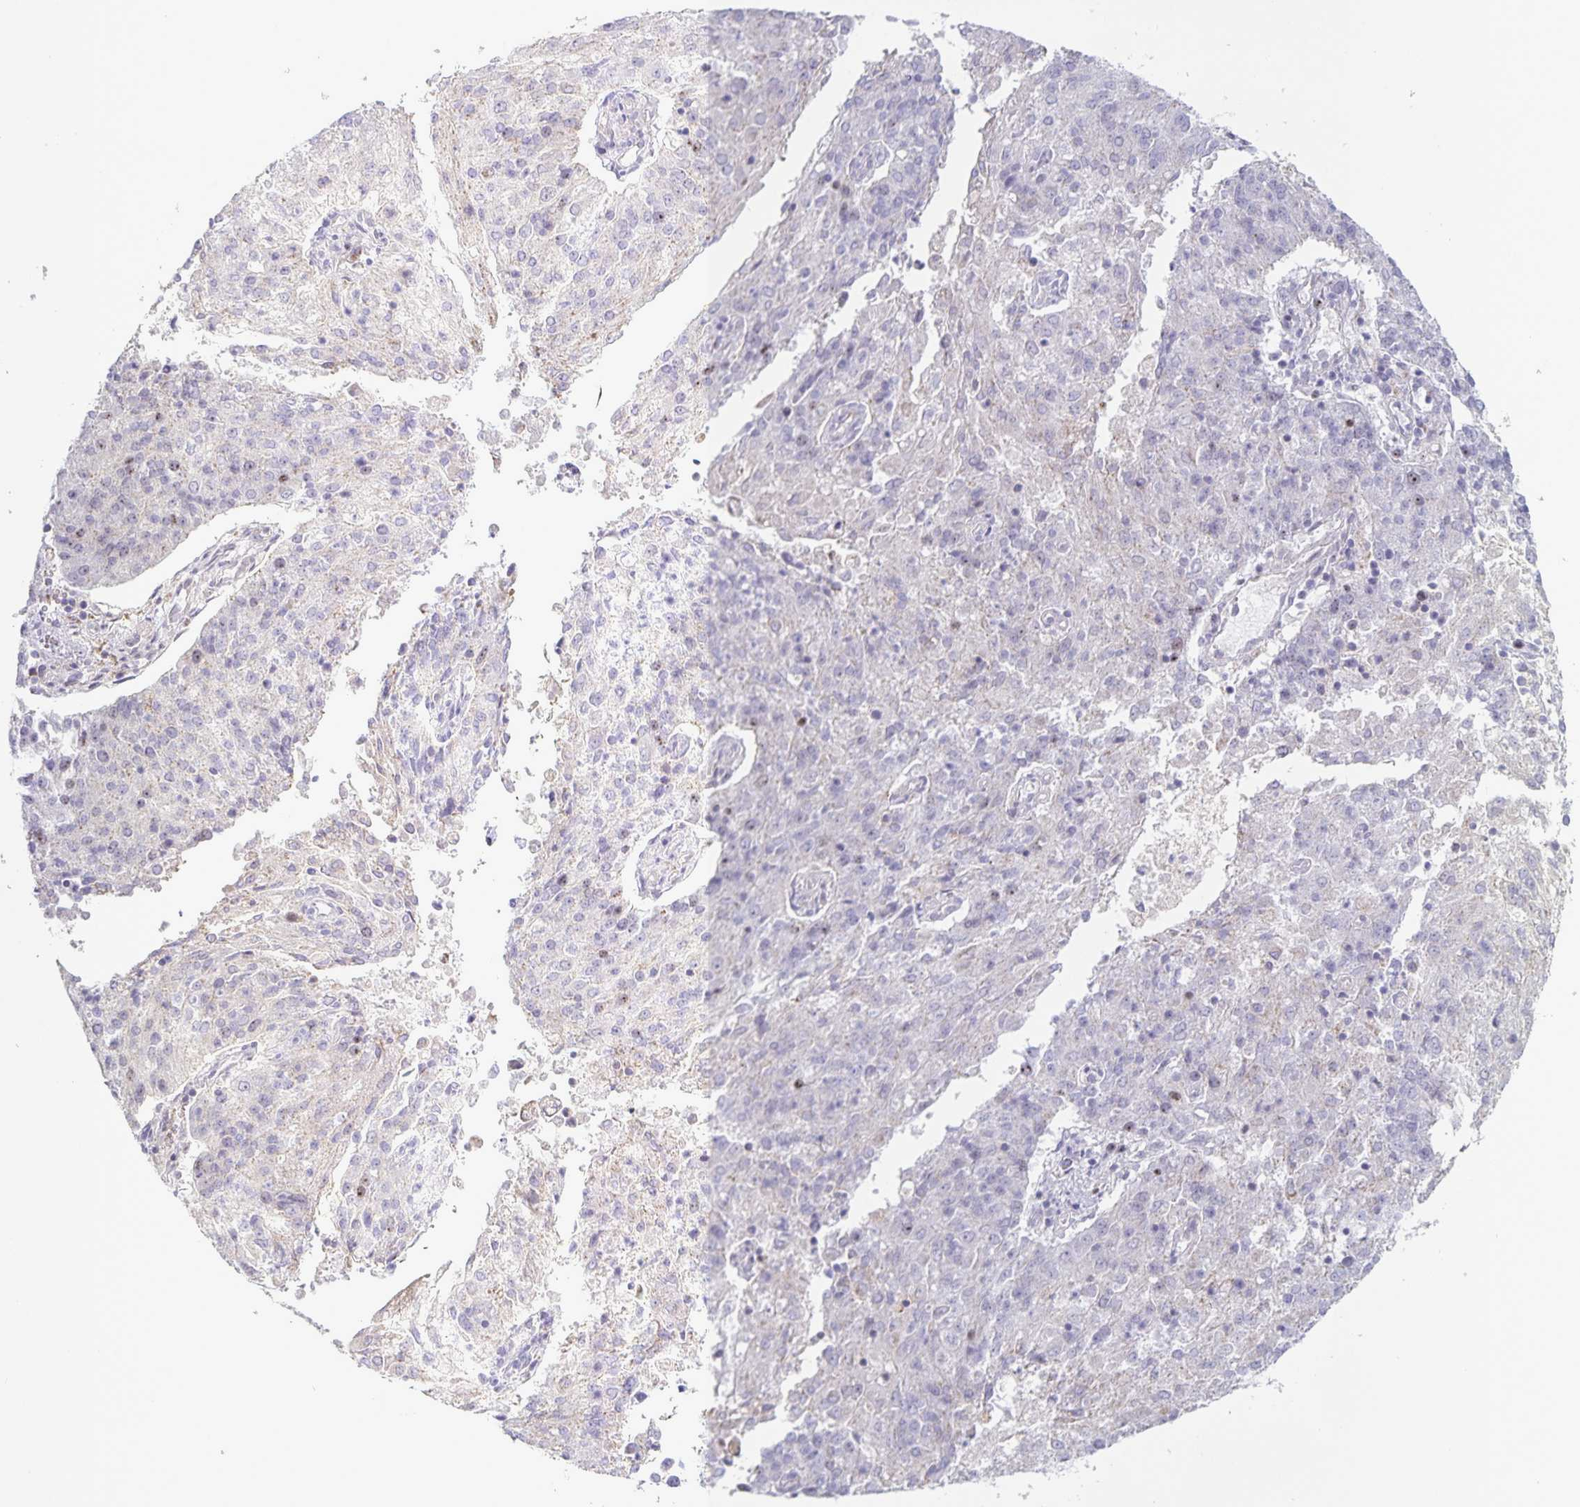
{"staining": {"intensity": "negative", "quantity": "none", "location": "none"}, "tissue": "endometrial cancer", "cell_type": "Tumor cells", "image_type": "cancer", "snomed": [{"axis": "morphology", "description": "Adenocarcinoma, NOS"}, {"axis": "topography", "description": "Endometrium"}], "caption": "Immunohistochemistry photomicrograph of neoplastic tissue: human endometrial cancer stained with DAB reveals no significant protein expression in tumor cells. (Brightfield microscopy of DAB immunohistochemistry at high magnification).", "gene": "CENPH", "patient": {"sex": "female", "age": 82}}